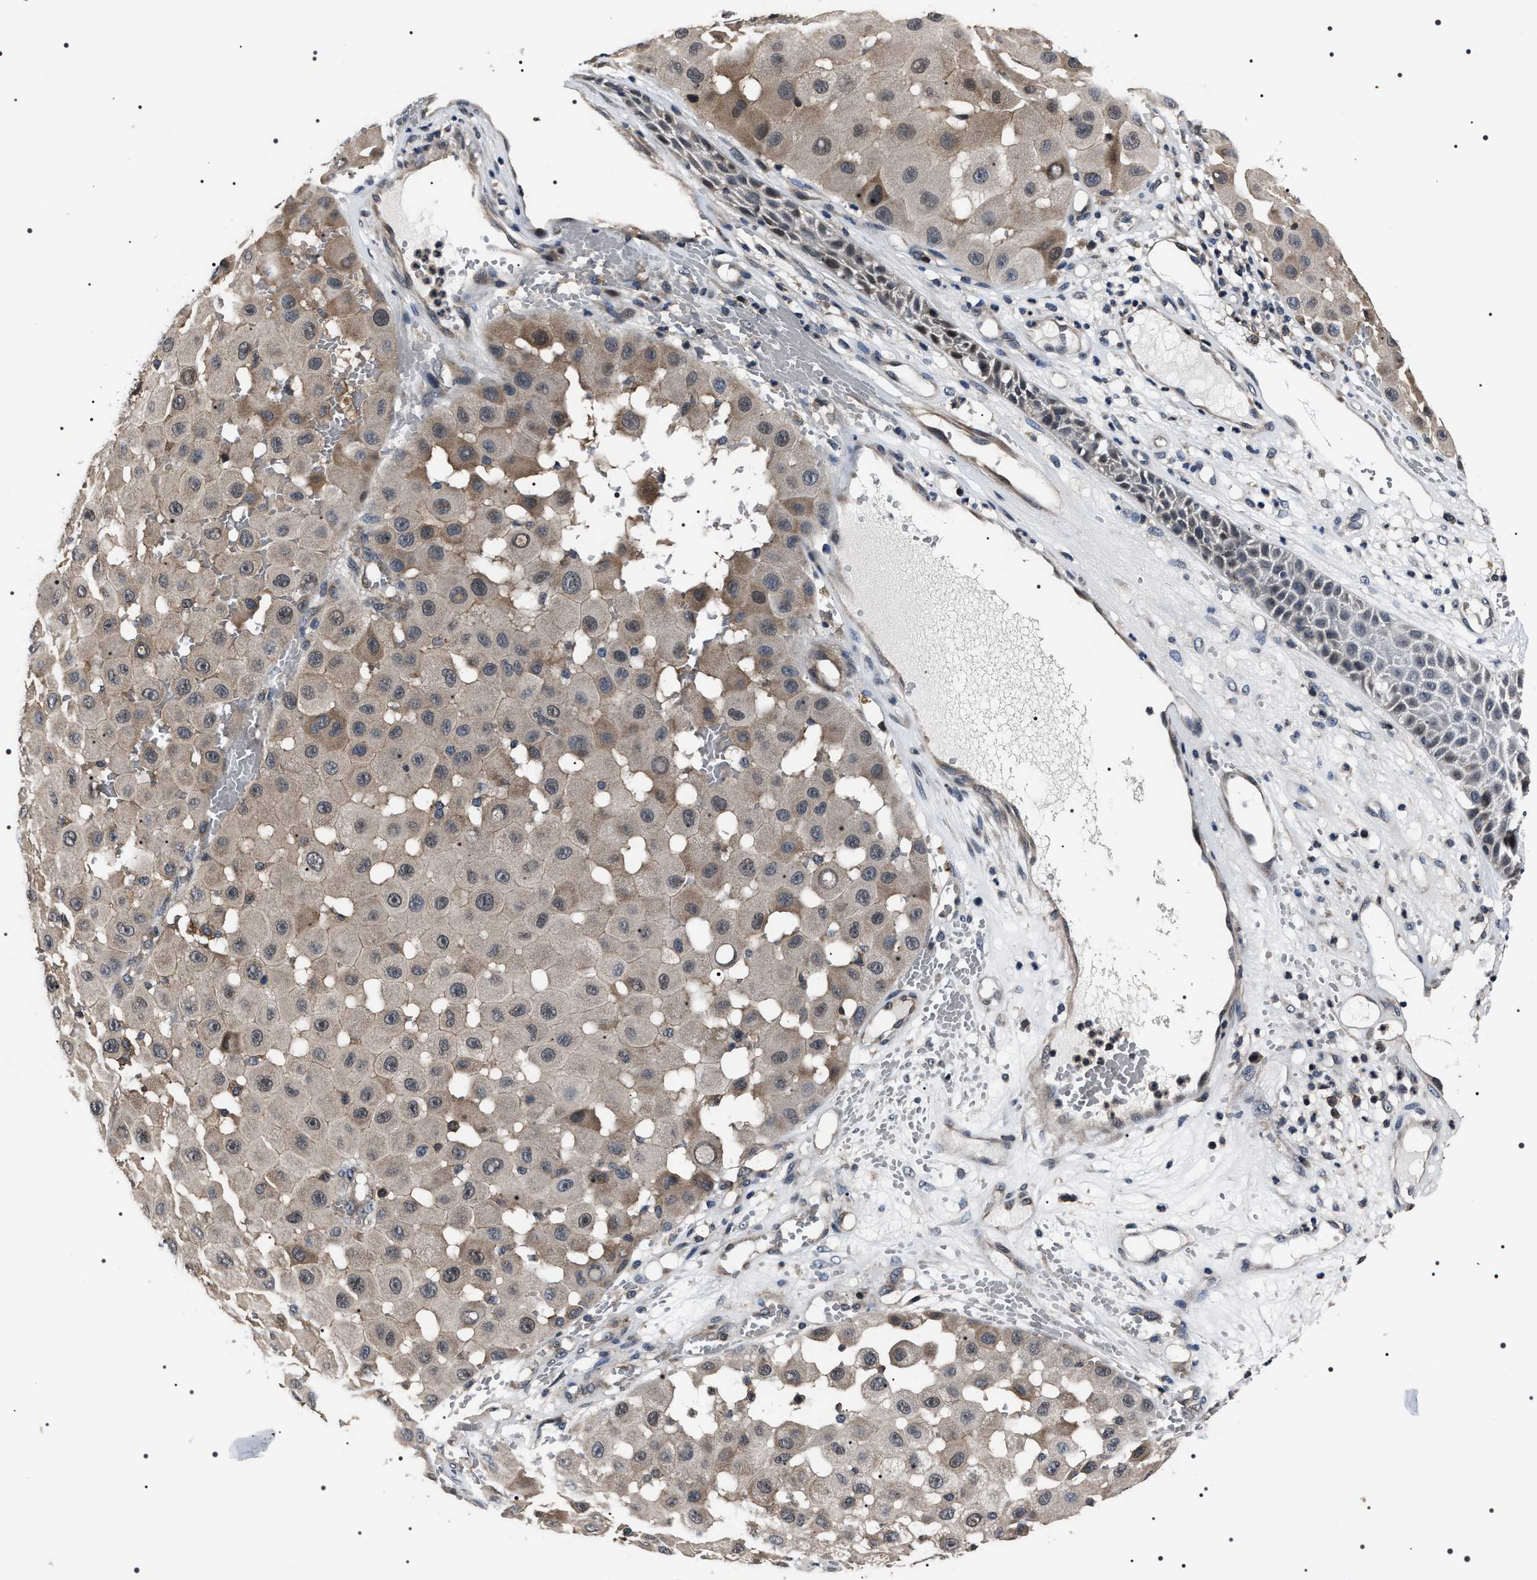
{"staining": {"intensity": "weak", "quantity": "25%-75%", "location": "cytoplasmic/membranous"}, "tissue": "melanoma", "cell_type": "Tumor cells", "image_type": "cancer", "snomed": [{"axis": "morphology", "description": "Malignant melanoma, NOS"}, {"axis": "topography", "description": "Skin"}], "caption": "A low amount of weak cytoplasmic/membranous expression is seen in approximately 25%-75% of tumor cells in malignant melanoma tissue. (DAB (3,3'-diaminobenzidine) IHC with brightfield microscopy, high magnification).", "gene": "SIPA1", "patient": {"sex": "female", "age": 81}}